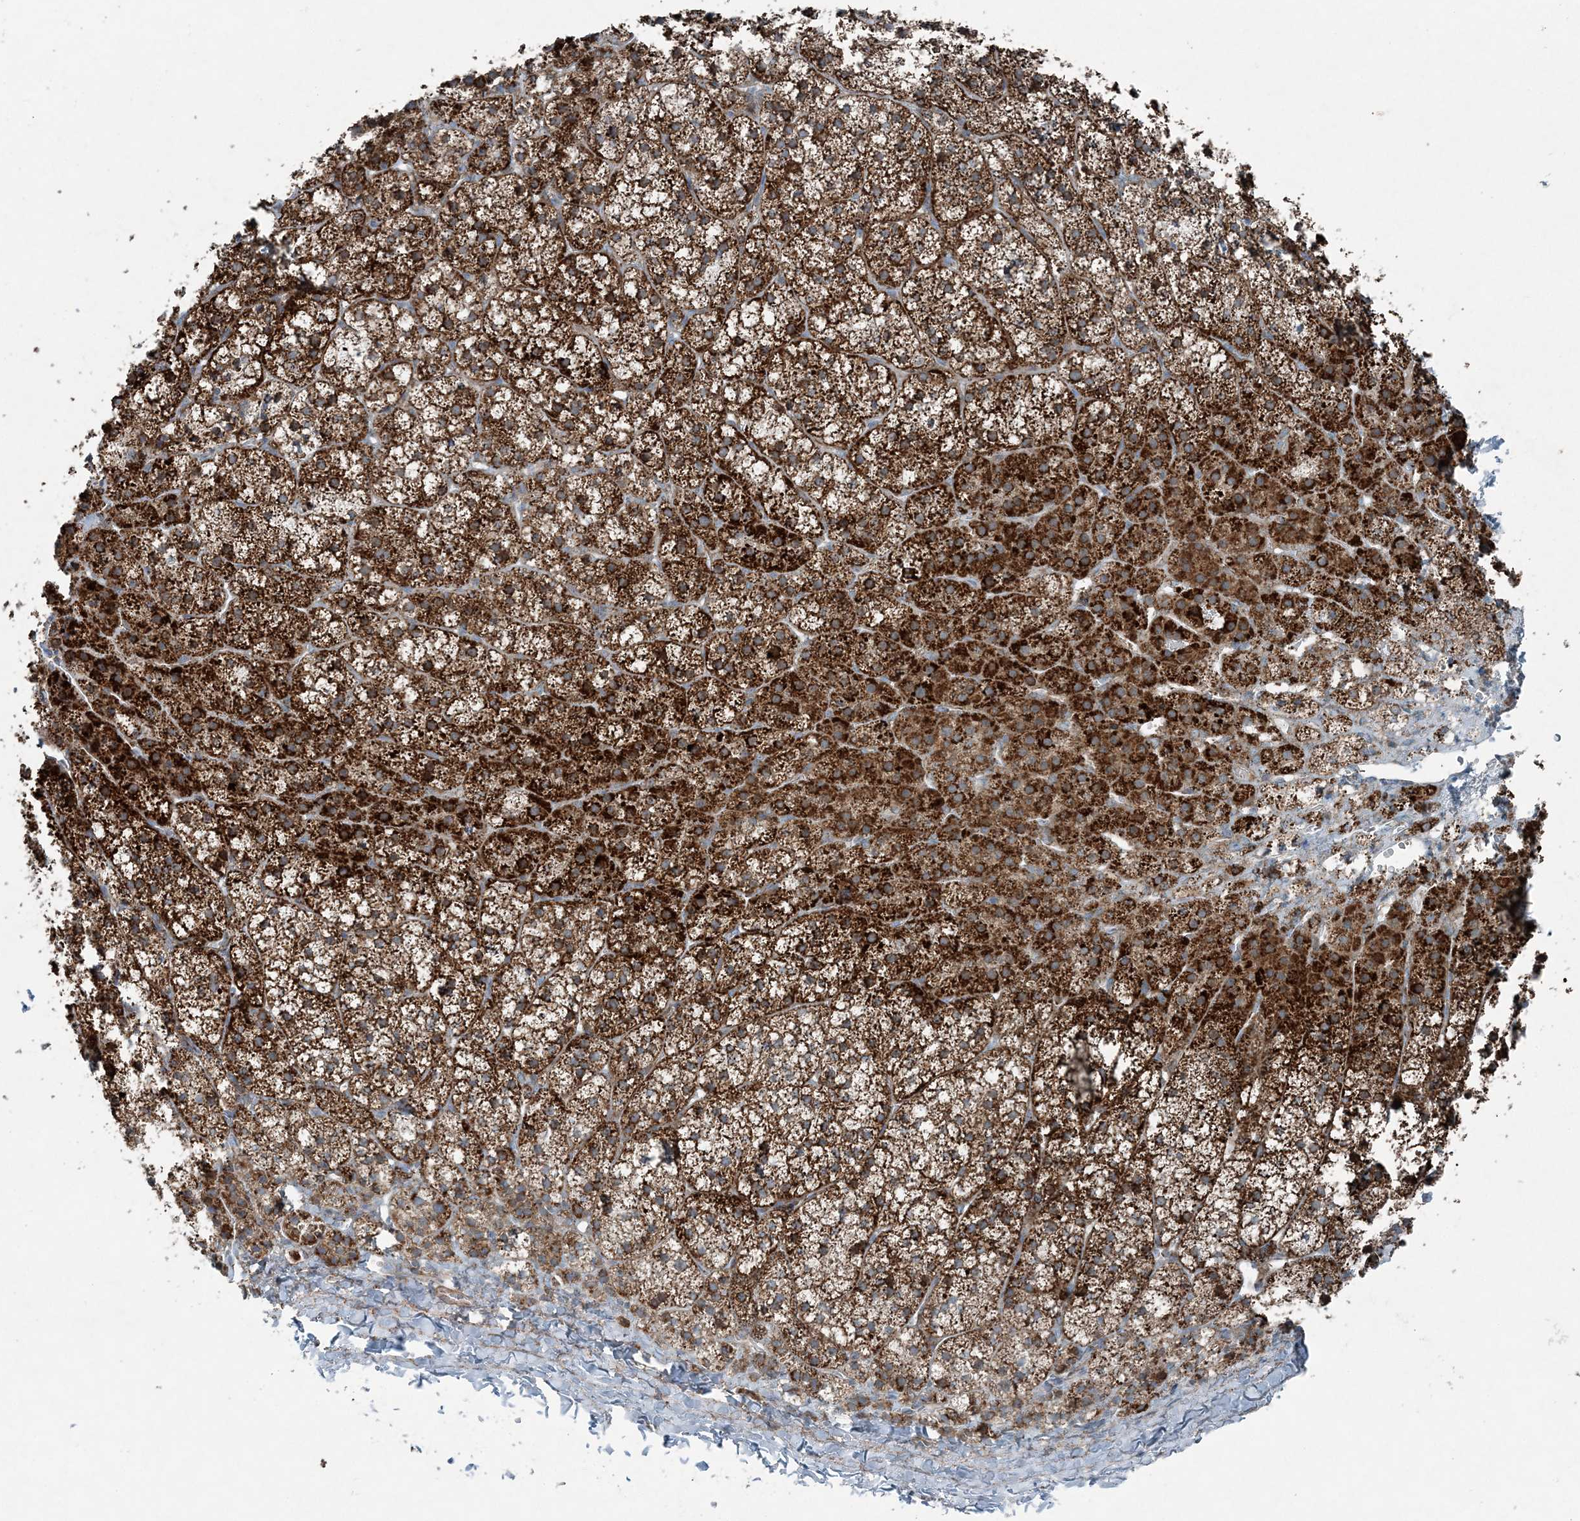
{"staining": {"intensity": "strong", "quantity": "25%-75%", "location": "cytoplasmic/membranous"}, "tissue": "adrenal gland", "cell_type": "Glandular cells", "image_type": "normal", "snomed": [{"axis": "morphology", "description": "Normal tissue, NOS"}, {"axis": "topography", "description": "Adrenal gland"}], "caption": "Glandular cells display high levels of strong cytoplasmic/membranous staining in about 25%-75% of cells in benign human adrenal gland.", "gene": "GCC2", "patient": {"sex": "female", "age": 44}}